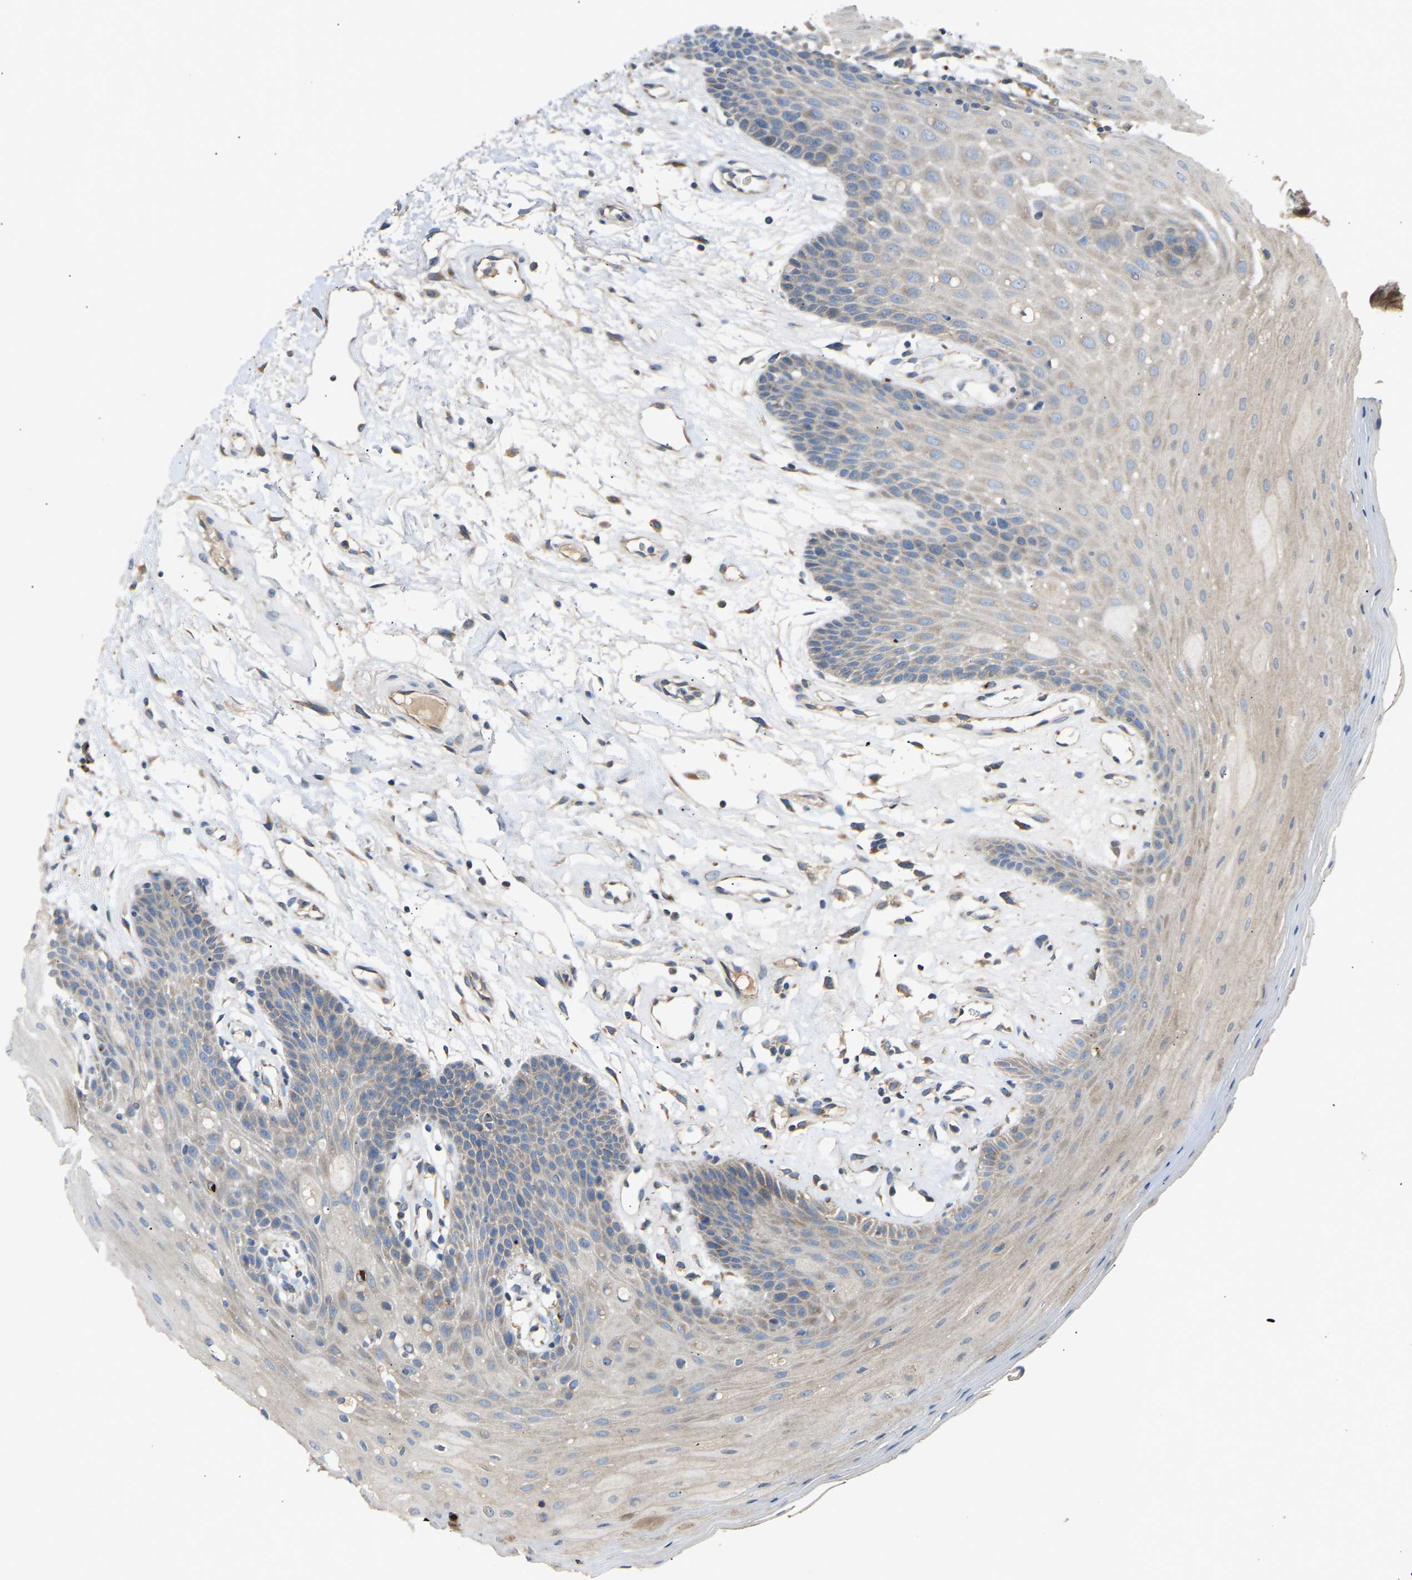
{"staining": {"intensity": "weak", "quantity": "<25%", "location": "cytoplasmic/membranous"}, "tissue": "oral mucosa", "cell_type": "Squamous epithelial cells", "image_type": "normal", "snomed": [{"axis": "morphology", "description": "Normal tissue, NOS"}, {"axis": "morphology", "description": "Squamous cell carcinoma, NOS"}, {"axis": "topography", "description": "Oral tissue"}, {"axis": "topography", "description": "Head-Neck"}], "caption": "DAB (3,3'-diaminobenzidine) immunohistochemical staining of unremarkable oral mucosa exhibits no significant expression in squamous epithelial cells.", "gene": "RGP1", "patient": {"sex": "male", "age": 71}}